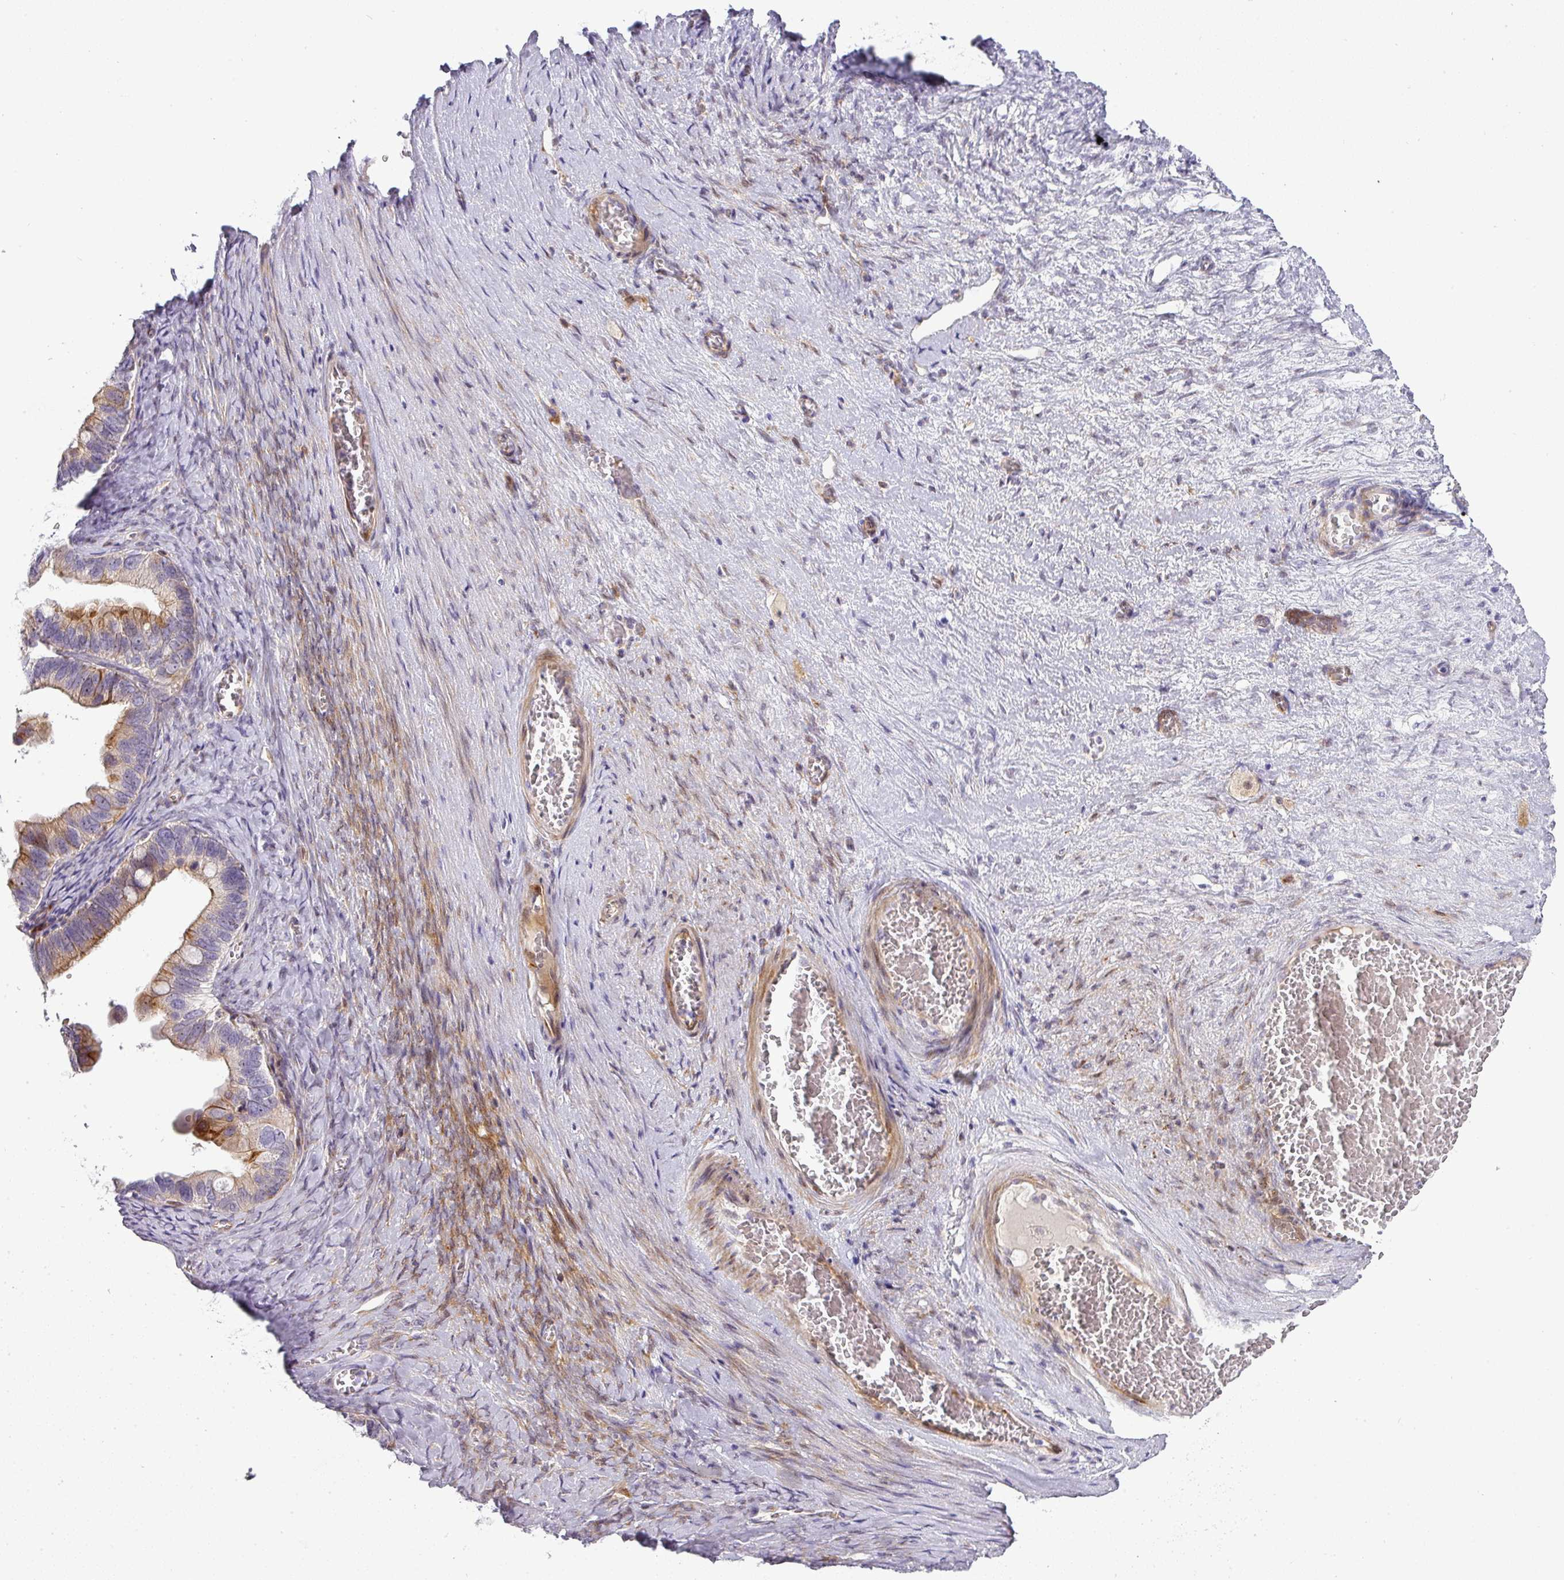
{"staining": {"intensity": "strong", "quantity": "25%-75%", "location": "cytoplasmic/membranous,nuclear"}, "tissue": "ovarian cancer", "cell_type": "Tumor cells", "image_type": "cancer", "snomed": [{"axis": "morphology", "description": "Cystadenocarcinoma, serous, NOS"}, {"axis": "topography", "description": "Ovary"}], "caption": "This is an image of immunohistochemistry staining of ovarian serous cystadenocarcinoma, which shows strong staining in the cytoplasmic/membranous and nuclear of tumor cells.", "gene": "ATP6V1F", "patient": {"sex": "female", "age": 56}}